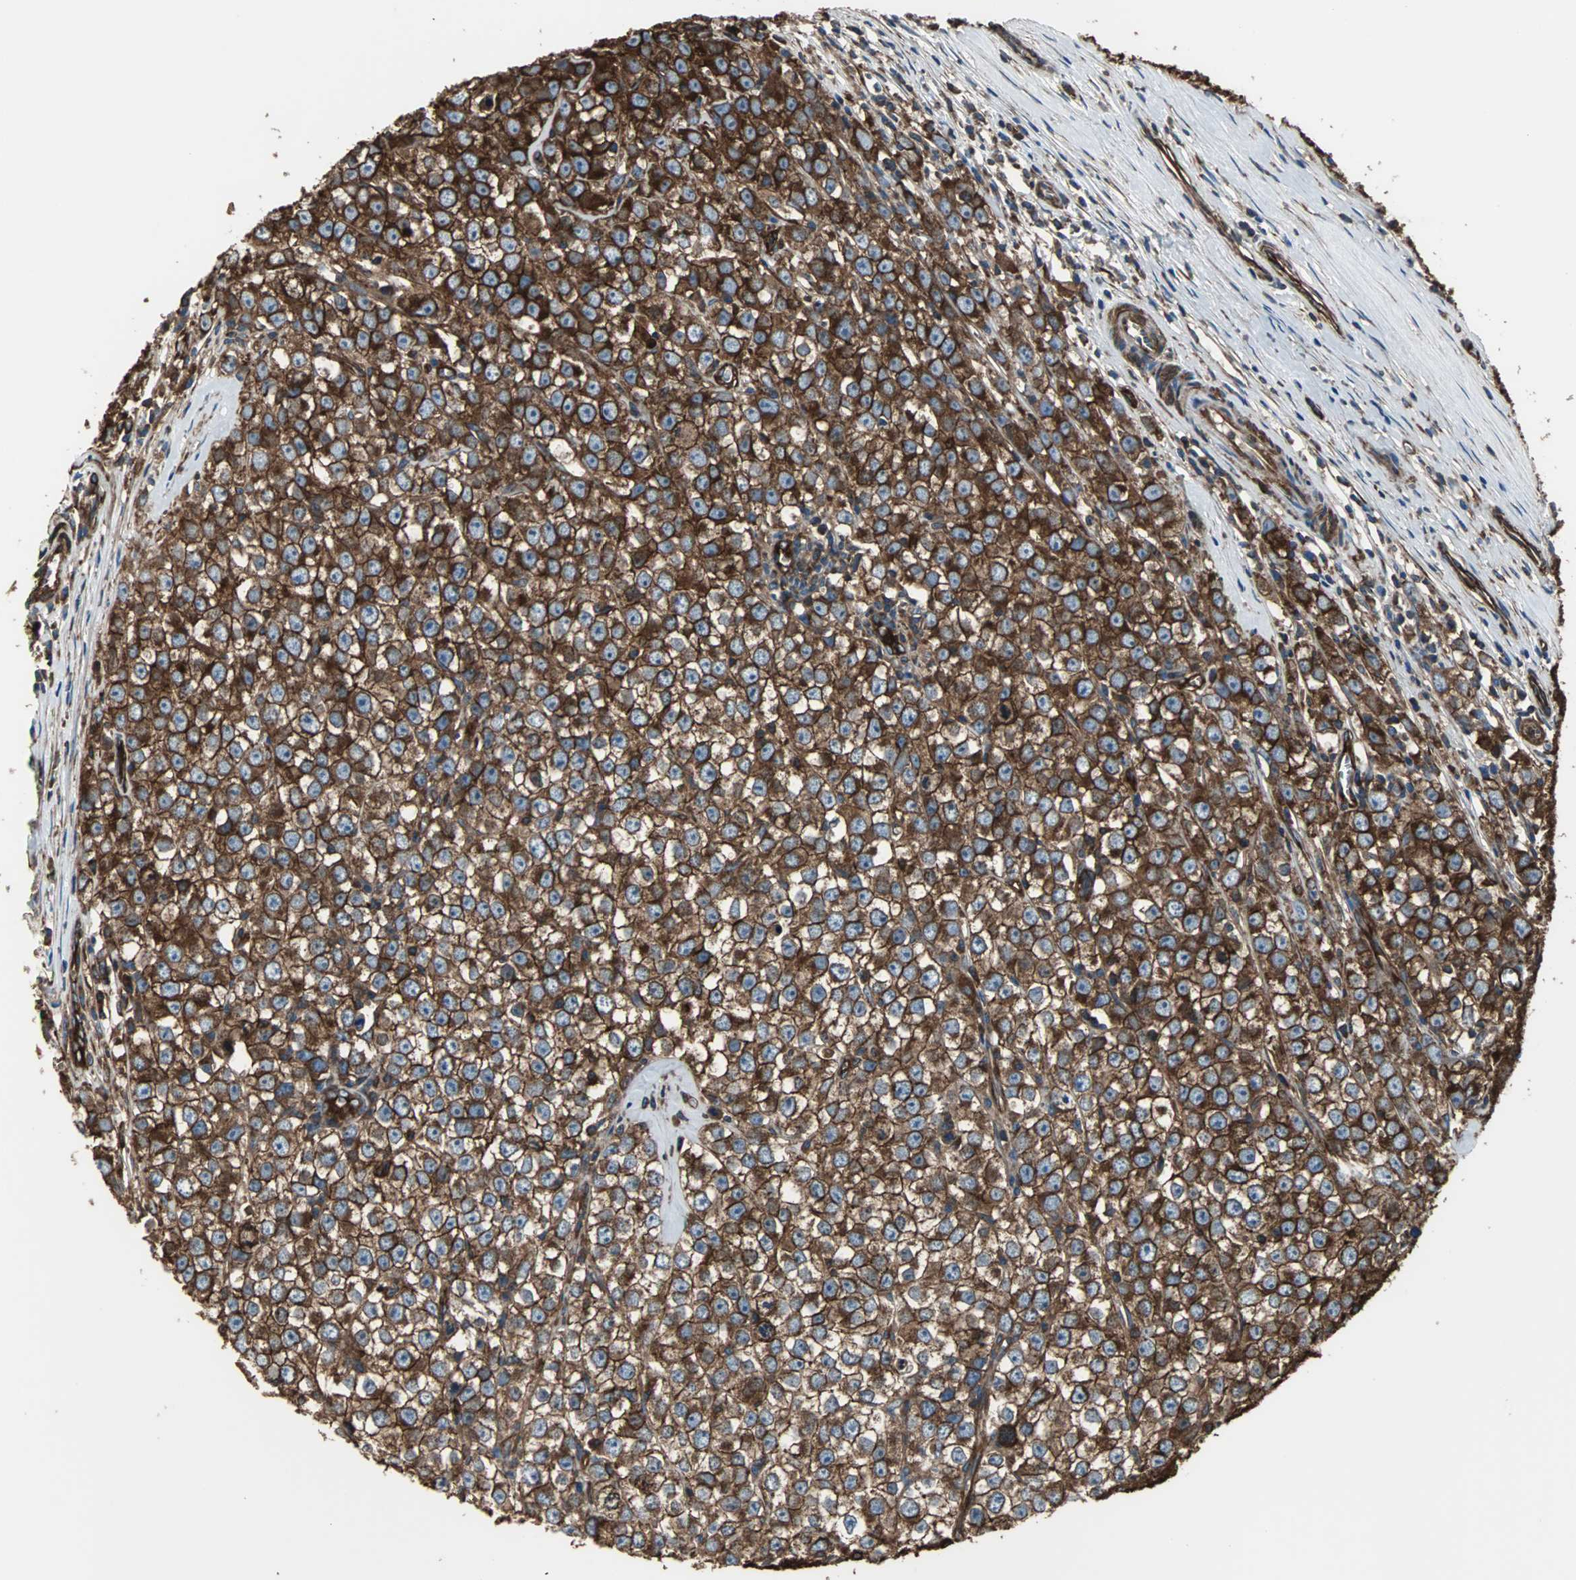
{"staining": {"intensity": "strong", "quantity": ">75%", "location": "cytoplasmic/membranous"}, "tissue": "testis cancer", "cell_type": "Tumor cells", "image_type": "cancer", "snomed": [{"axis": "morphology", "description": "Seminoma, NOS"}, {"axis": "morphology", "description": "Carcinoma, Embryonal, NOS"}, {"axis": "topography", "description": "Testis"}], "caption": "Testis cancer stained for a protein displays strong cytoplasmic/membranous positivity in tumor cells.", "gene": "ACTN1", "patient": {"sex": "male", "age": 52}}